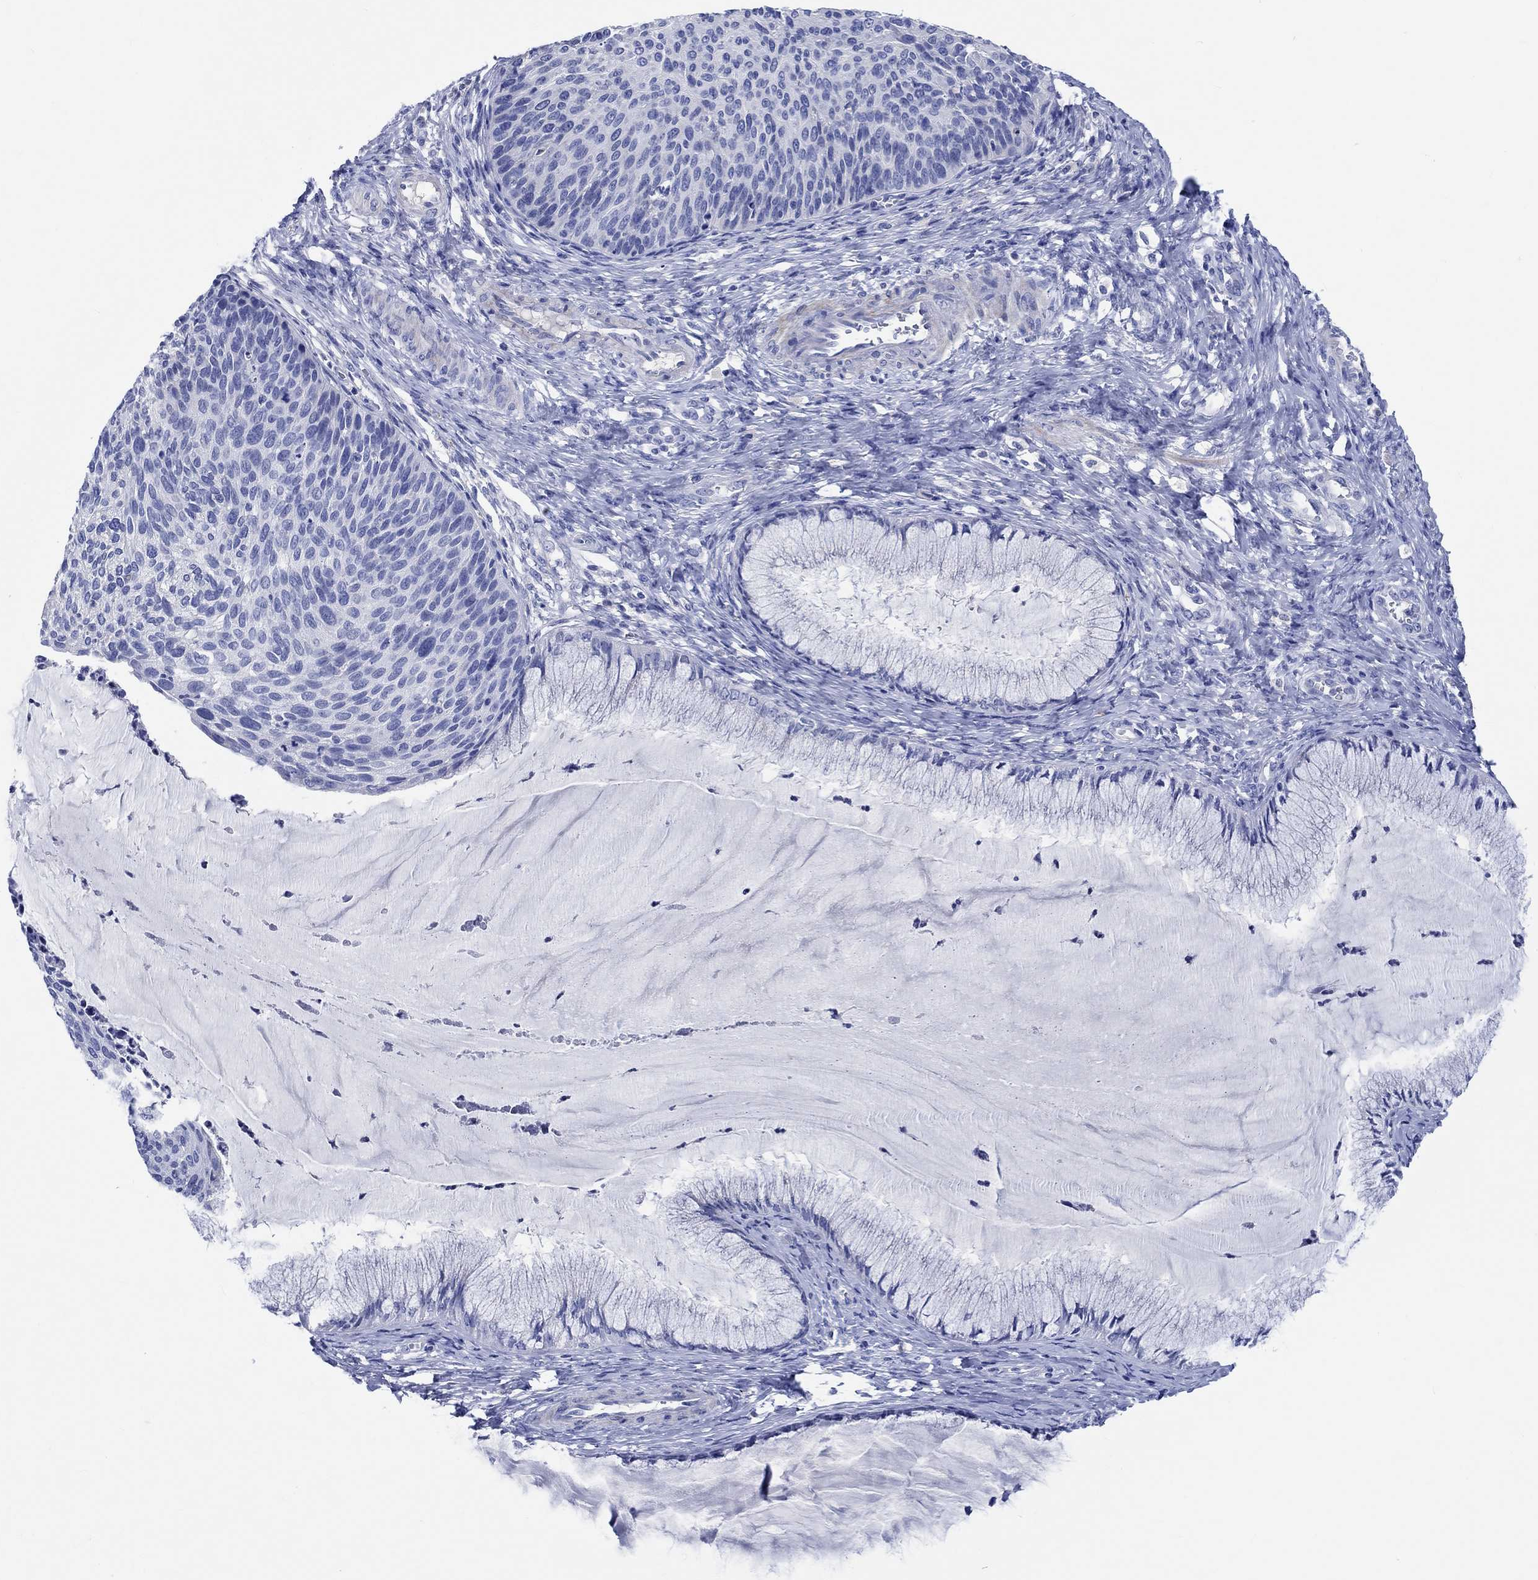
{"staining": {"intensity": "negative", "quantity": "none", "location": "none"}, "tissue": "cervical cancer", "cell_type": "Tumor cells", "image_type": "cancer", "snomed": [{"axis": "morphology", "description": "Squamous cell carcinoma, NOS"}, {"axis": "topography", "description": "Cervix"}], "caption": "IHC of human squamous cell carcinoma (cervical) displays no expression in tumor cells. The staining is performed using DAB brown chromogen with nuclei counter-stained in using hematoxylin.", "gene": "SHISA4", "patient": {"sex": "female", "age": 36}}